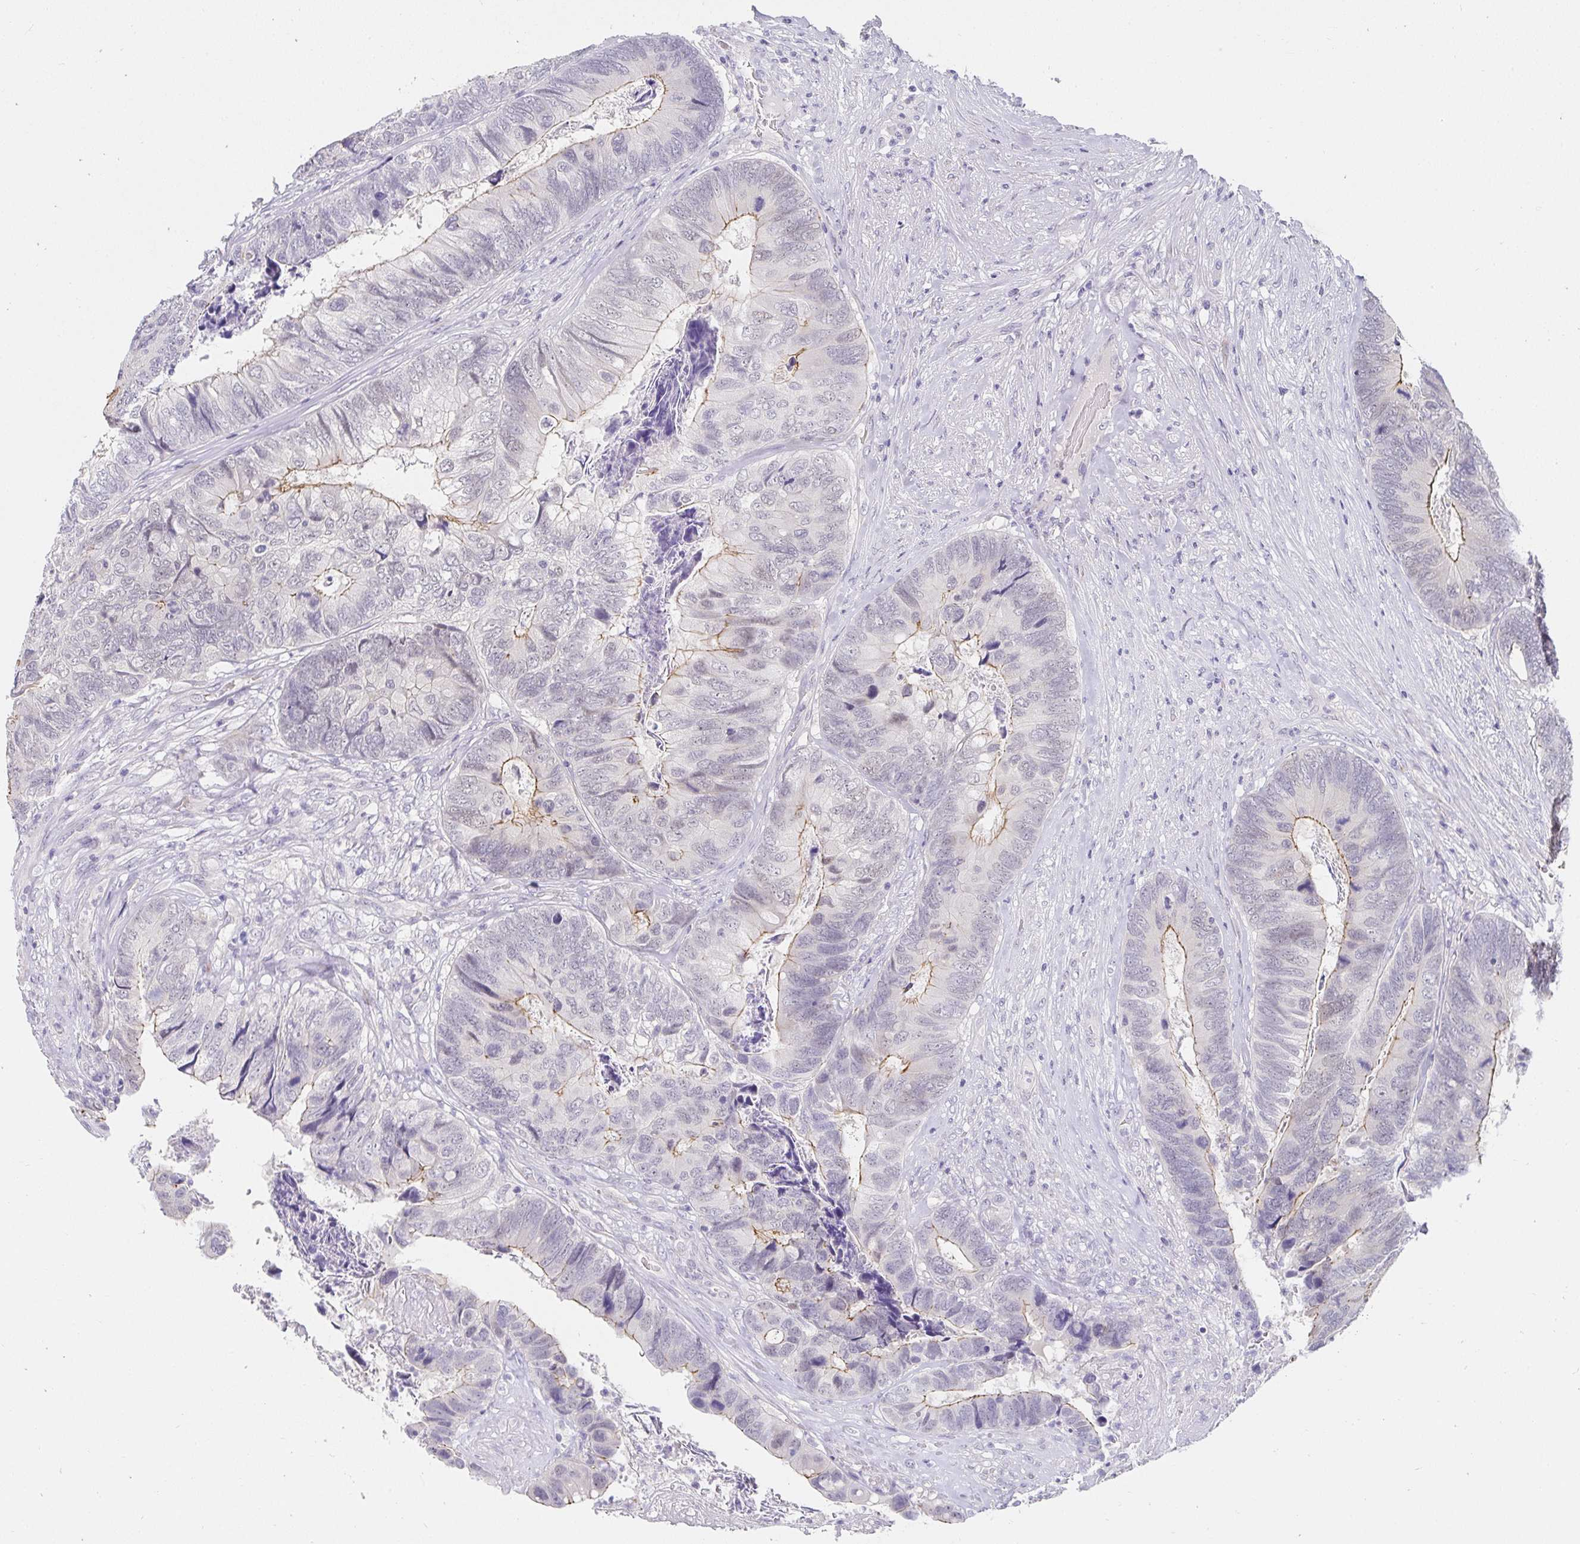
{"staining": {"intensity": "moderate", "quantity": "<25%", "location": "cytoplasmic/membranous"}, "tissue": "colorectal cancer", "cell_type": "Tumor cells", "image_type": "cancer", "snomed": [{"axis": "morphology", "description": "Adenocarcinoma, NOS"}, {"axis": "topography", "description": "Colon"}], "caption": "The immunohistochemical stain labels moderate cytoplasmic/membranous expression in tumor cells of adenocarcinoma (colorectal) tissue. The protein of interest is shown in brown color, while the nuclei are stained blue.", "gene": "PDX1", "patient": {"sex": "female", "age": 67}}